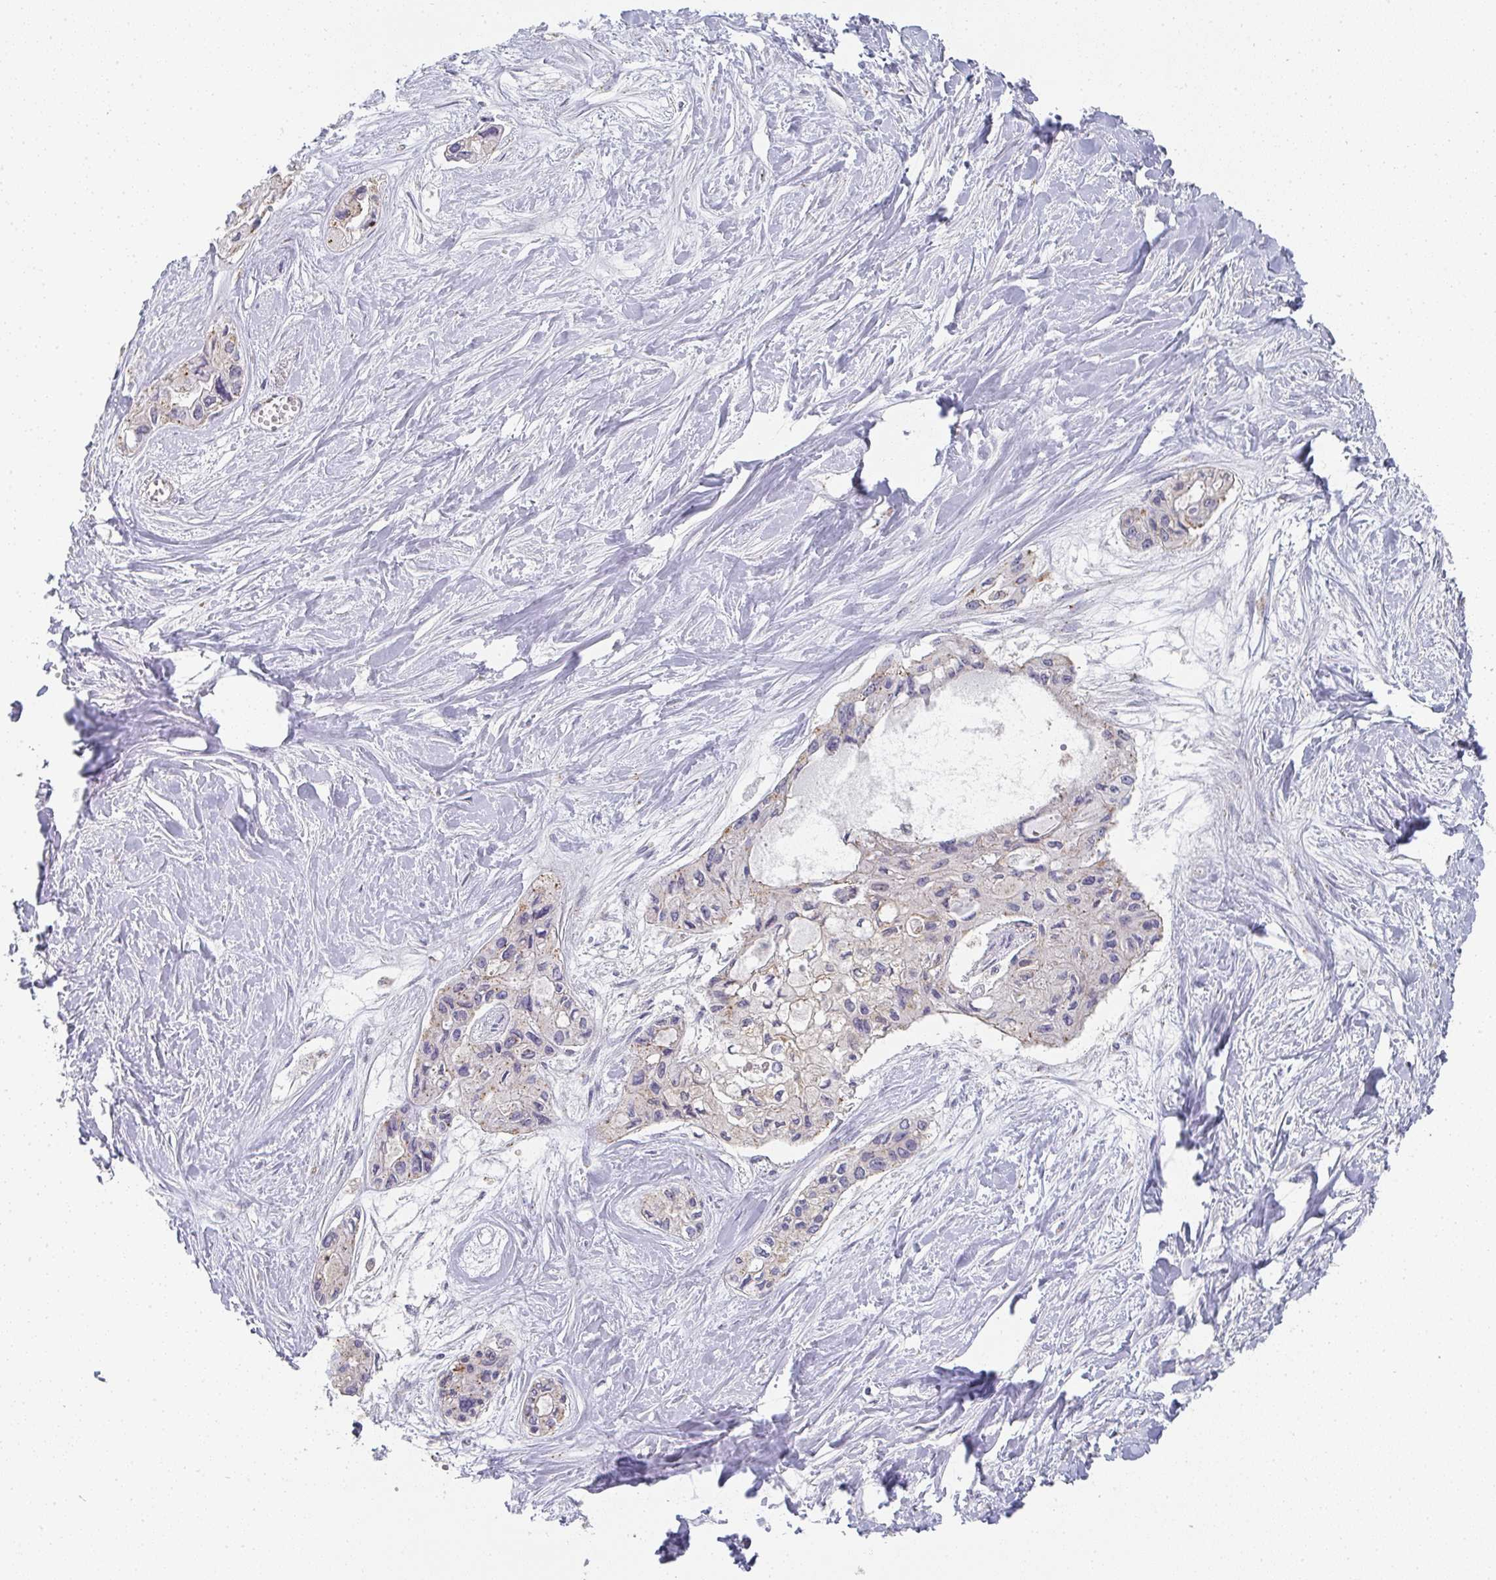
{"staining": {"intensity": "weak", "quantity": "<25%", "location": "cytoplasmic/membranous"}, "tissue": "pancreatic cancer", "cell_type": "Tumor cells", "image_type": "cancer", "snomed": [{"axis": "morphology", "description": "Adenocarcinoma, NOS"}, {"axis": "topography", "description": "Pancreas"}], "caption": "An IHC photomicrograph of pancreatic cancer is shown. There is no staining in tumor cells of pancreatic cancer. (Brightfield microscopy of DAB IHC at high magnification).", "gene": "CHMP5", "patient": {"sex": "female", "age": 50}}